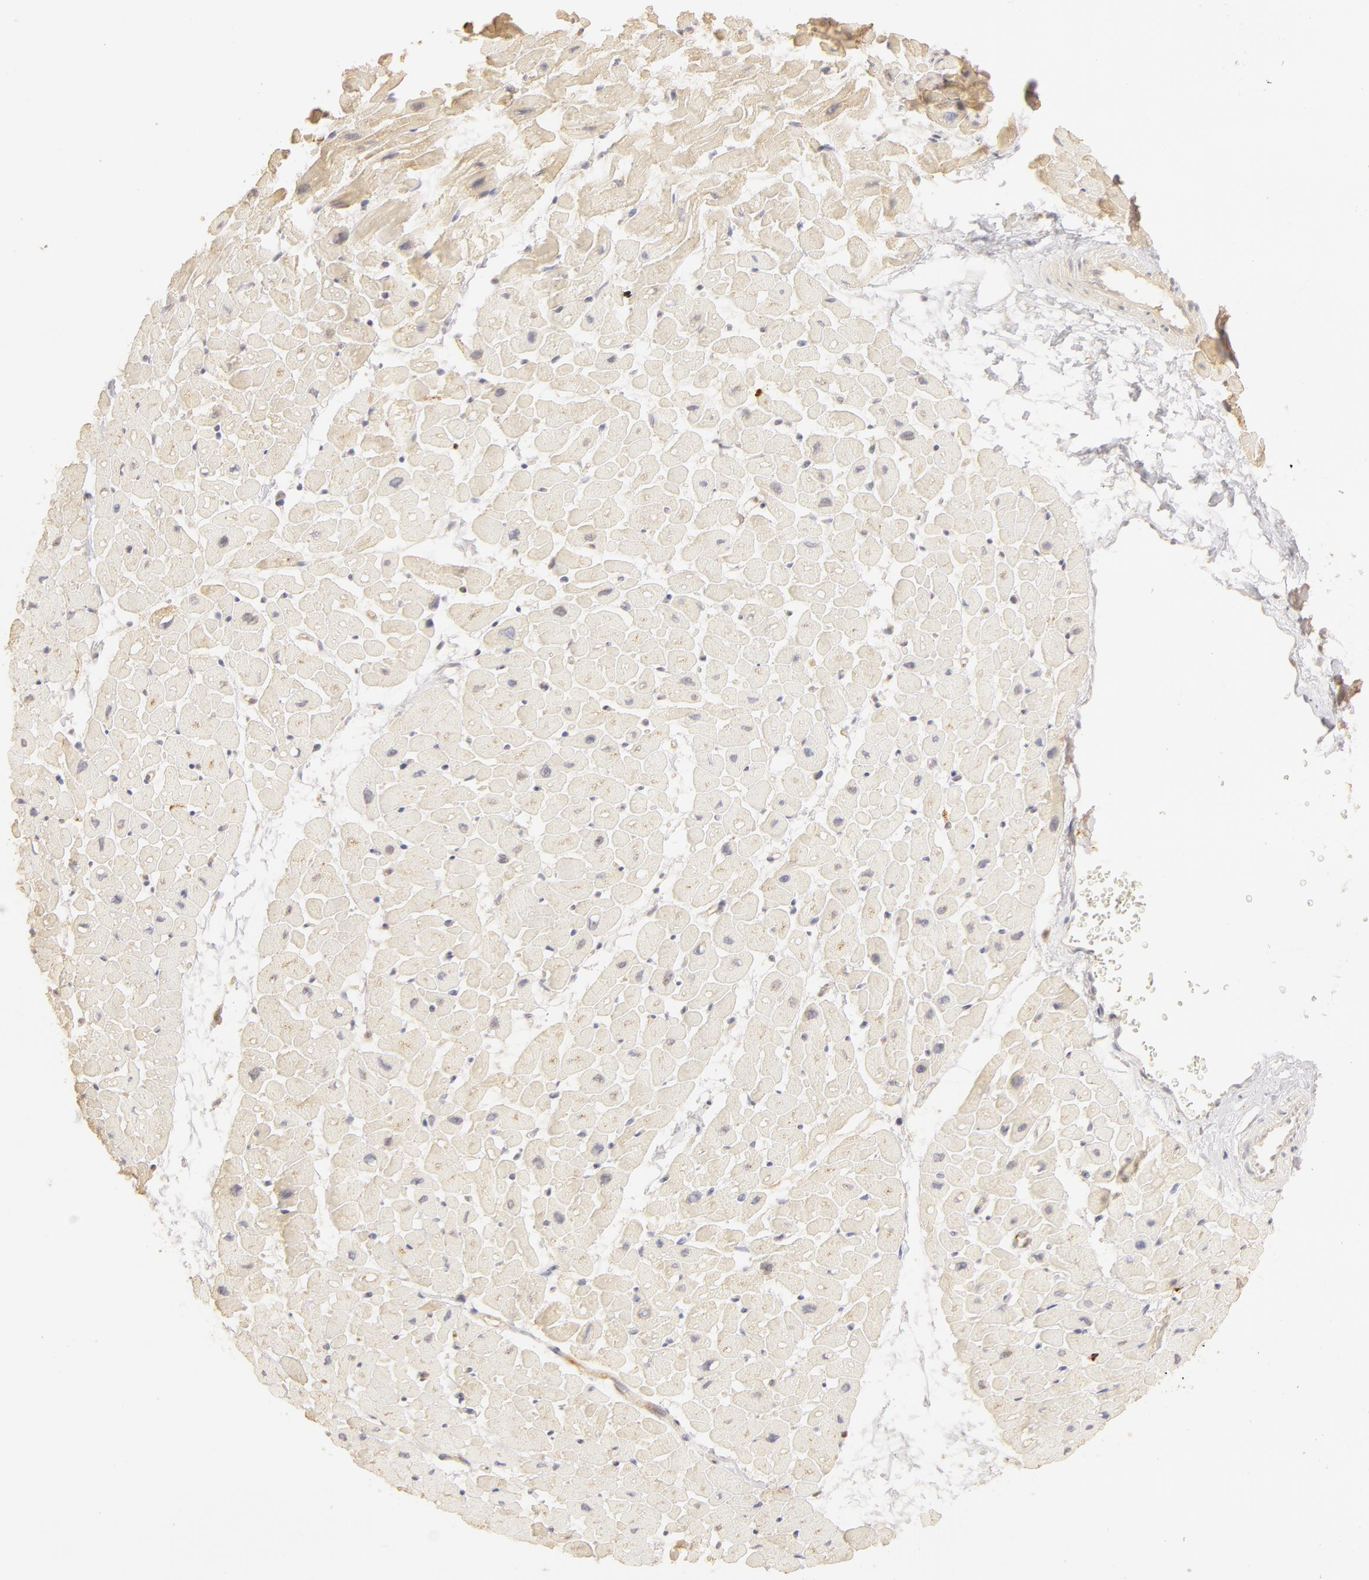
{"staining": {"intensity": "negative", "quantity": "none", "location": "none"}, "tissue": "heart muscle", "cell_type": "Cardiomyocytes", "image_type": "normal", "snomed": [{"axis": "morphology", "description": "Normal tissue, NOS"}, {"axis": "topography", "description": "Heart"}], "caption": "Photomicrograph shows no protein staining in cardiomyocytes of benign heart muscle.", "gene": "C1R", "patient": {"sex": "male", "age": 45}}